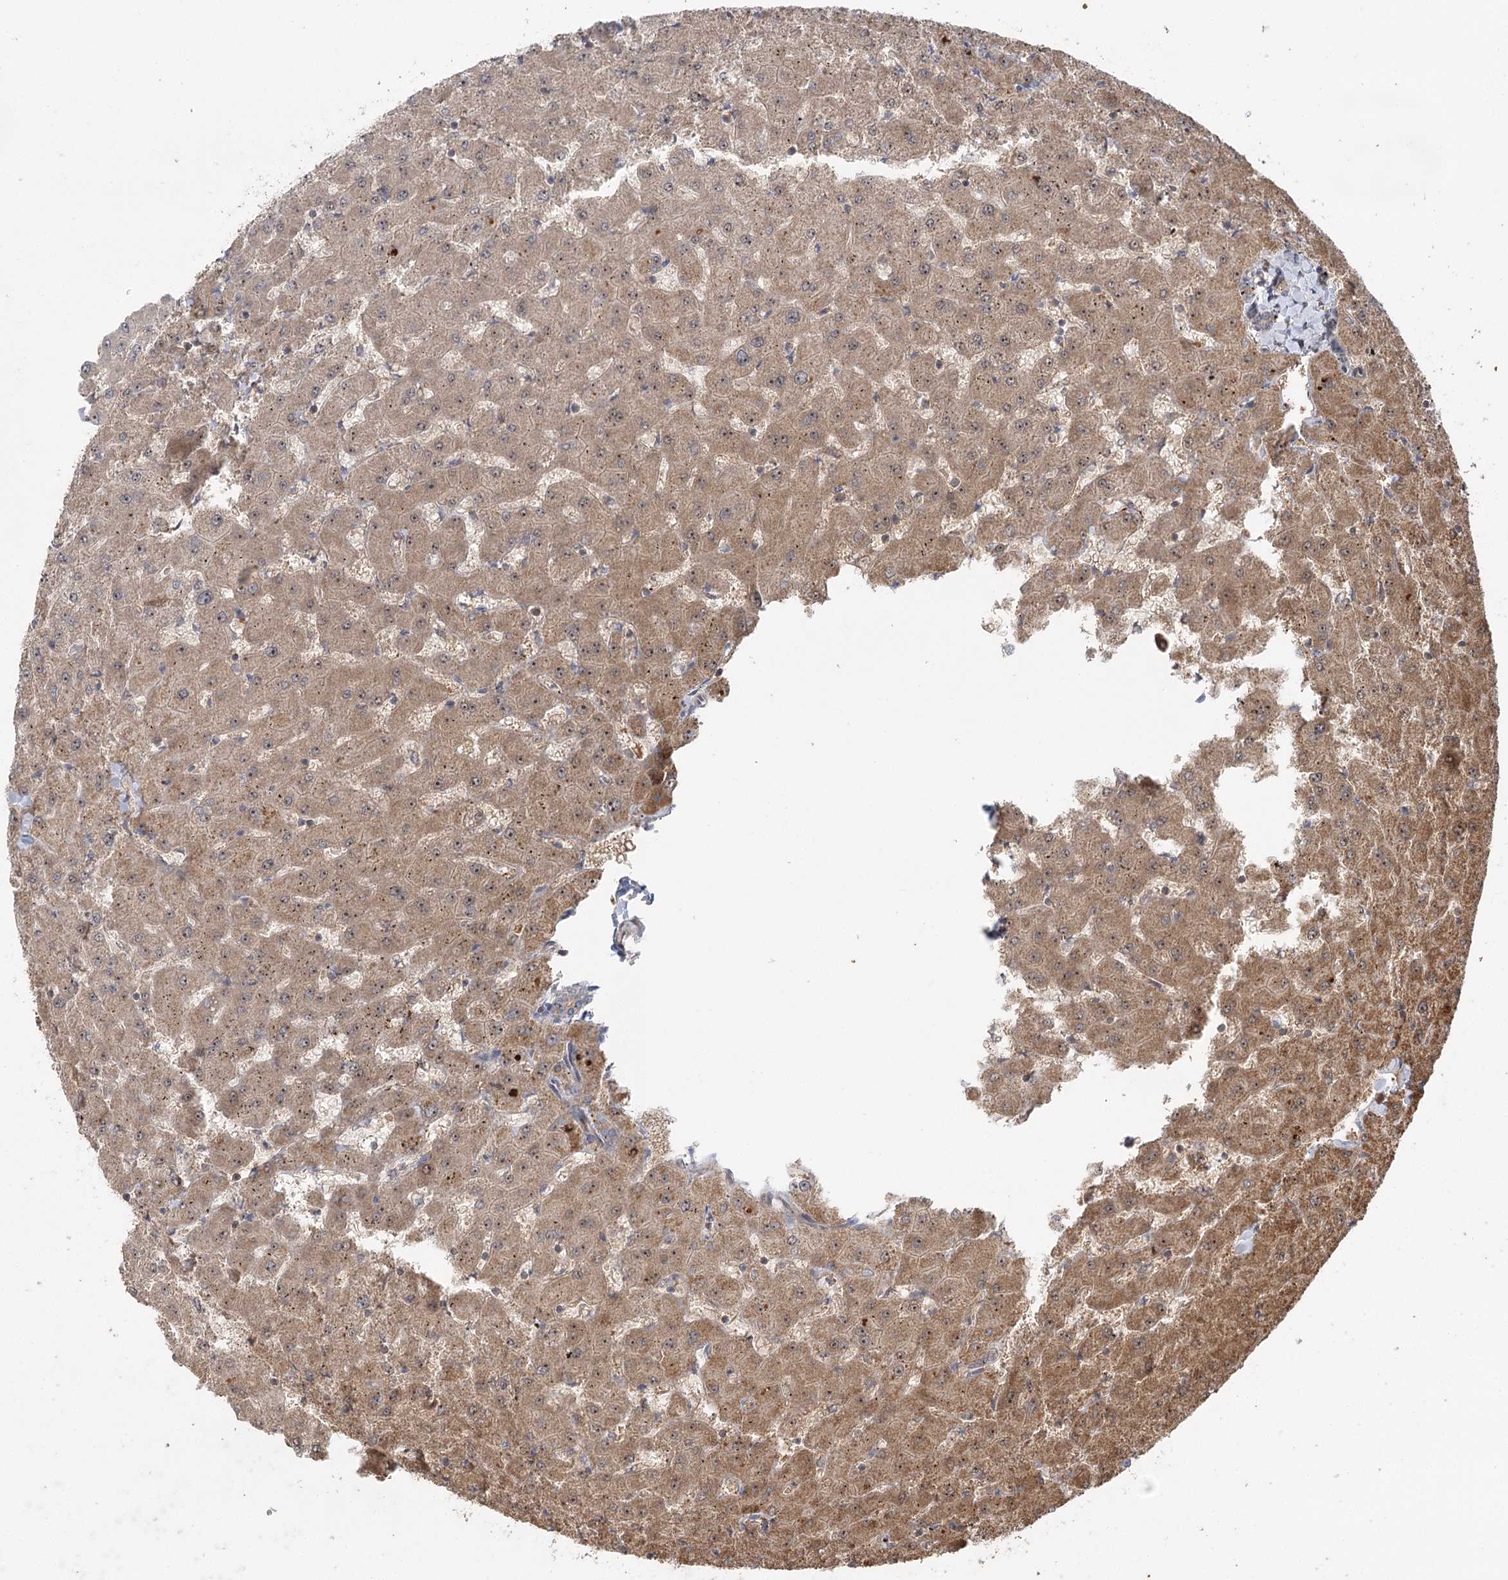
{"staining": {"intensity": "negative", "quantity": "none", "location": "none"}, "tissue": "liver", "cell_type": "Cholangiocytes", "image_type": "normal", "snomed": [{"axis": "morphology", "description": "Normal tissue, NOS"}, {"axis": "topography", "description": "Liver"}], "caption": "Immunohistochemical staining of benign human liver exhibits no significant positivity in cholangiocytes.", "gene": "ENSG00000273217", "patient": {"sex": "female", "age": 63}}